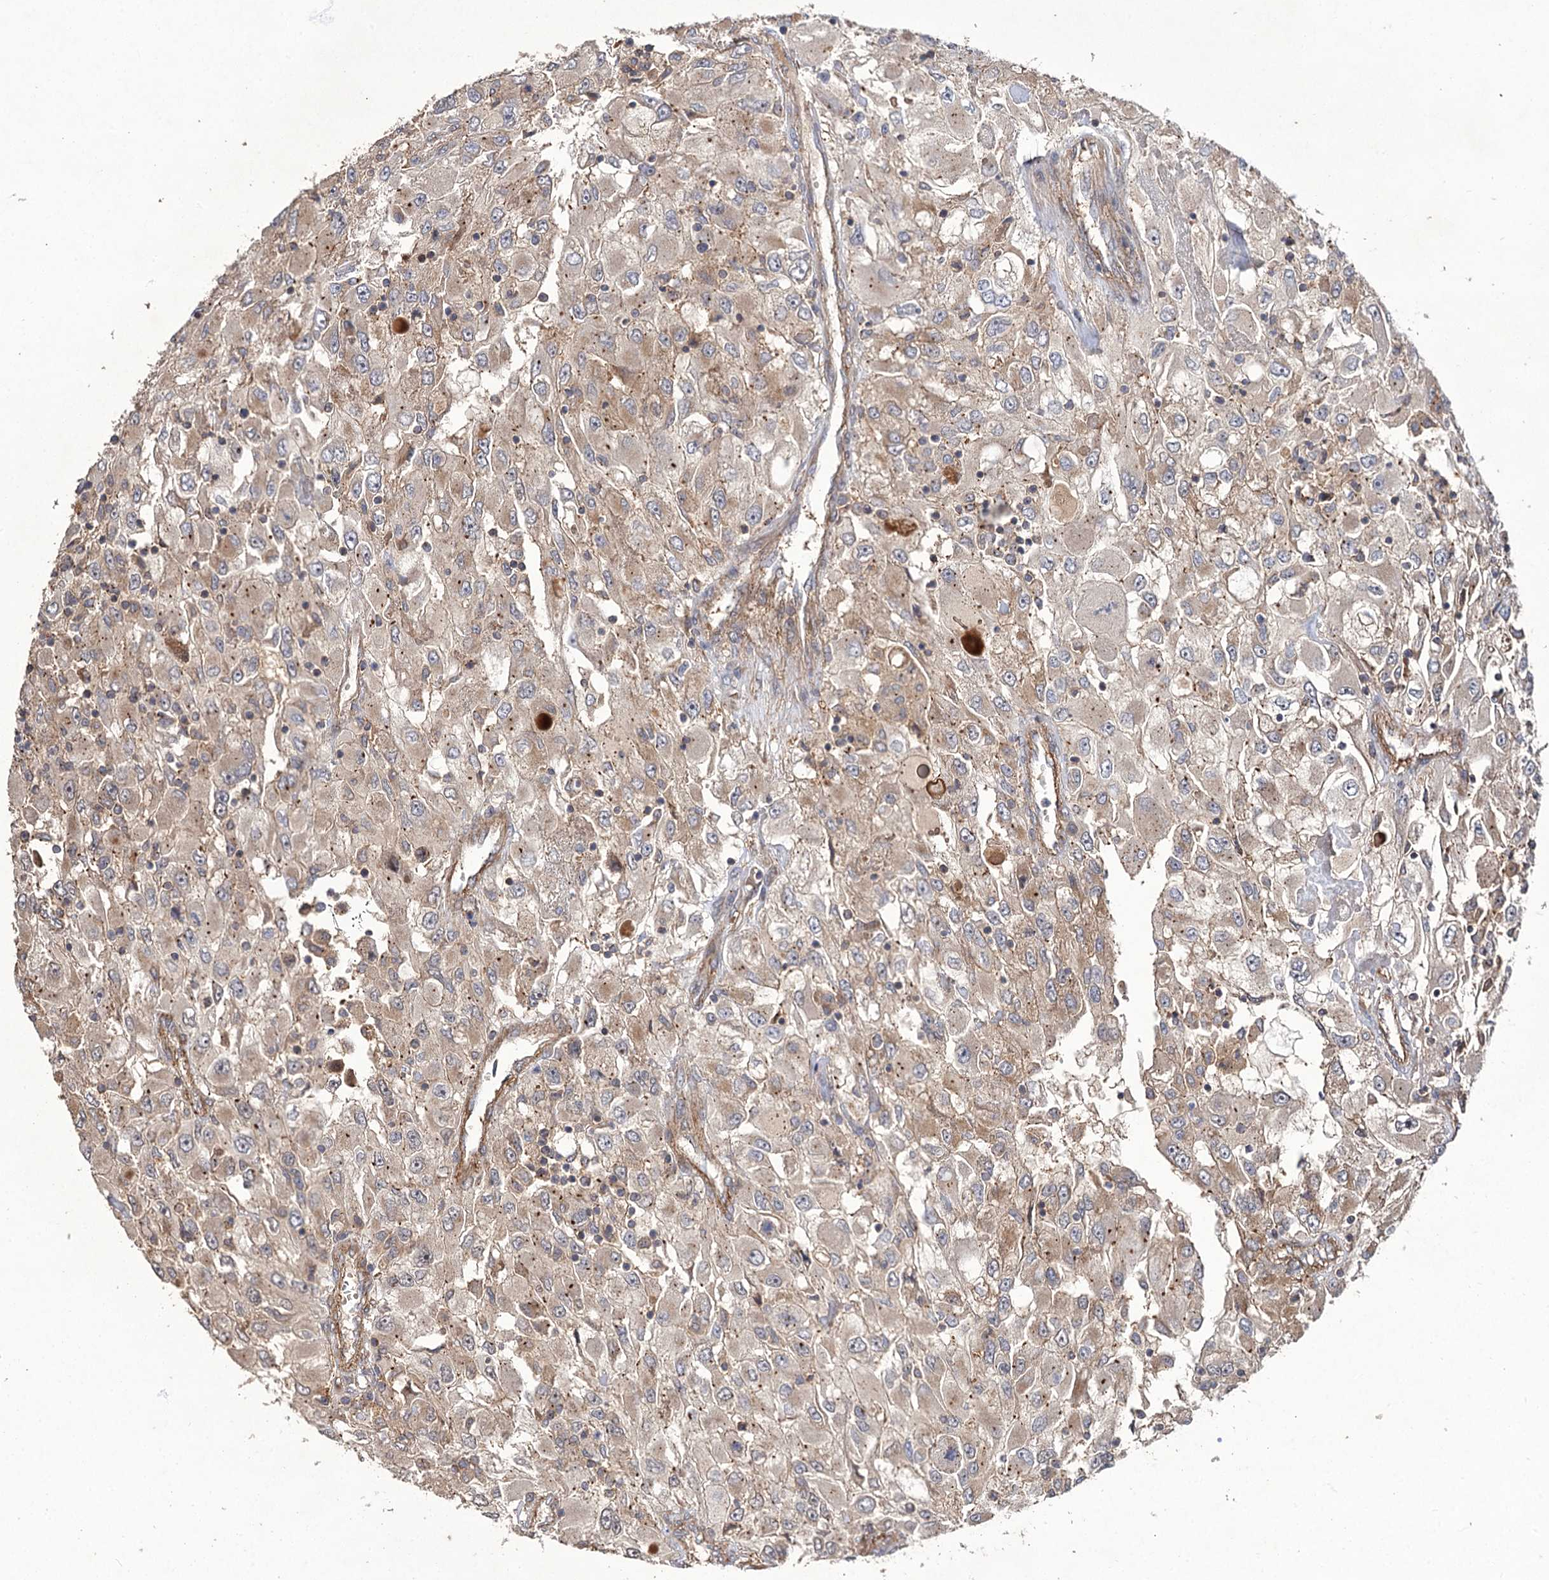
{"staining": {"intensity": "weak", "quantity": ">75%", "location": "cytoplasmic/membranous"}, "tissue": "renal cancer", "cell_type": "Tumor cells", "image_type": "cancer", "snomed": [{"axis": "morphology", "description": "Adenocarcinoma, NOS"}, {"axis": "topography", "description": "Kidney"}], "caption": "The photomicrograph displays a brown stain indicating the presence of a protein in the cytoplasmic/membranous of tumor cells in adenocarcinoma (renal).", "gene": "FBXW8", "patient": {"sex": "female", "age": 52}}